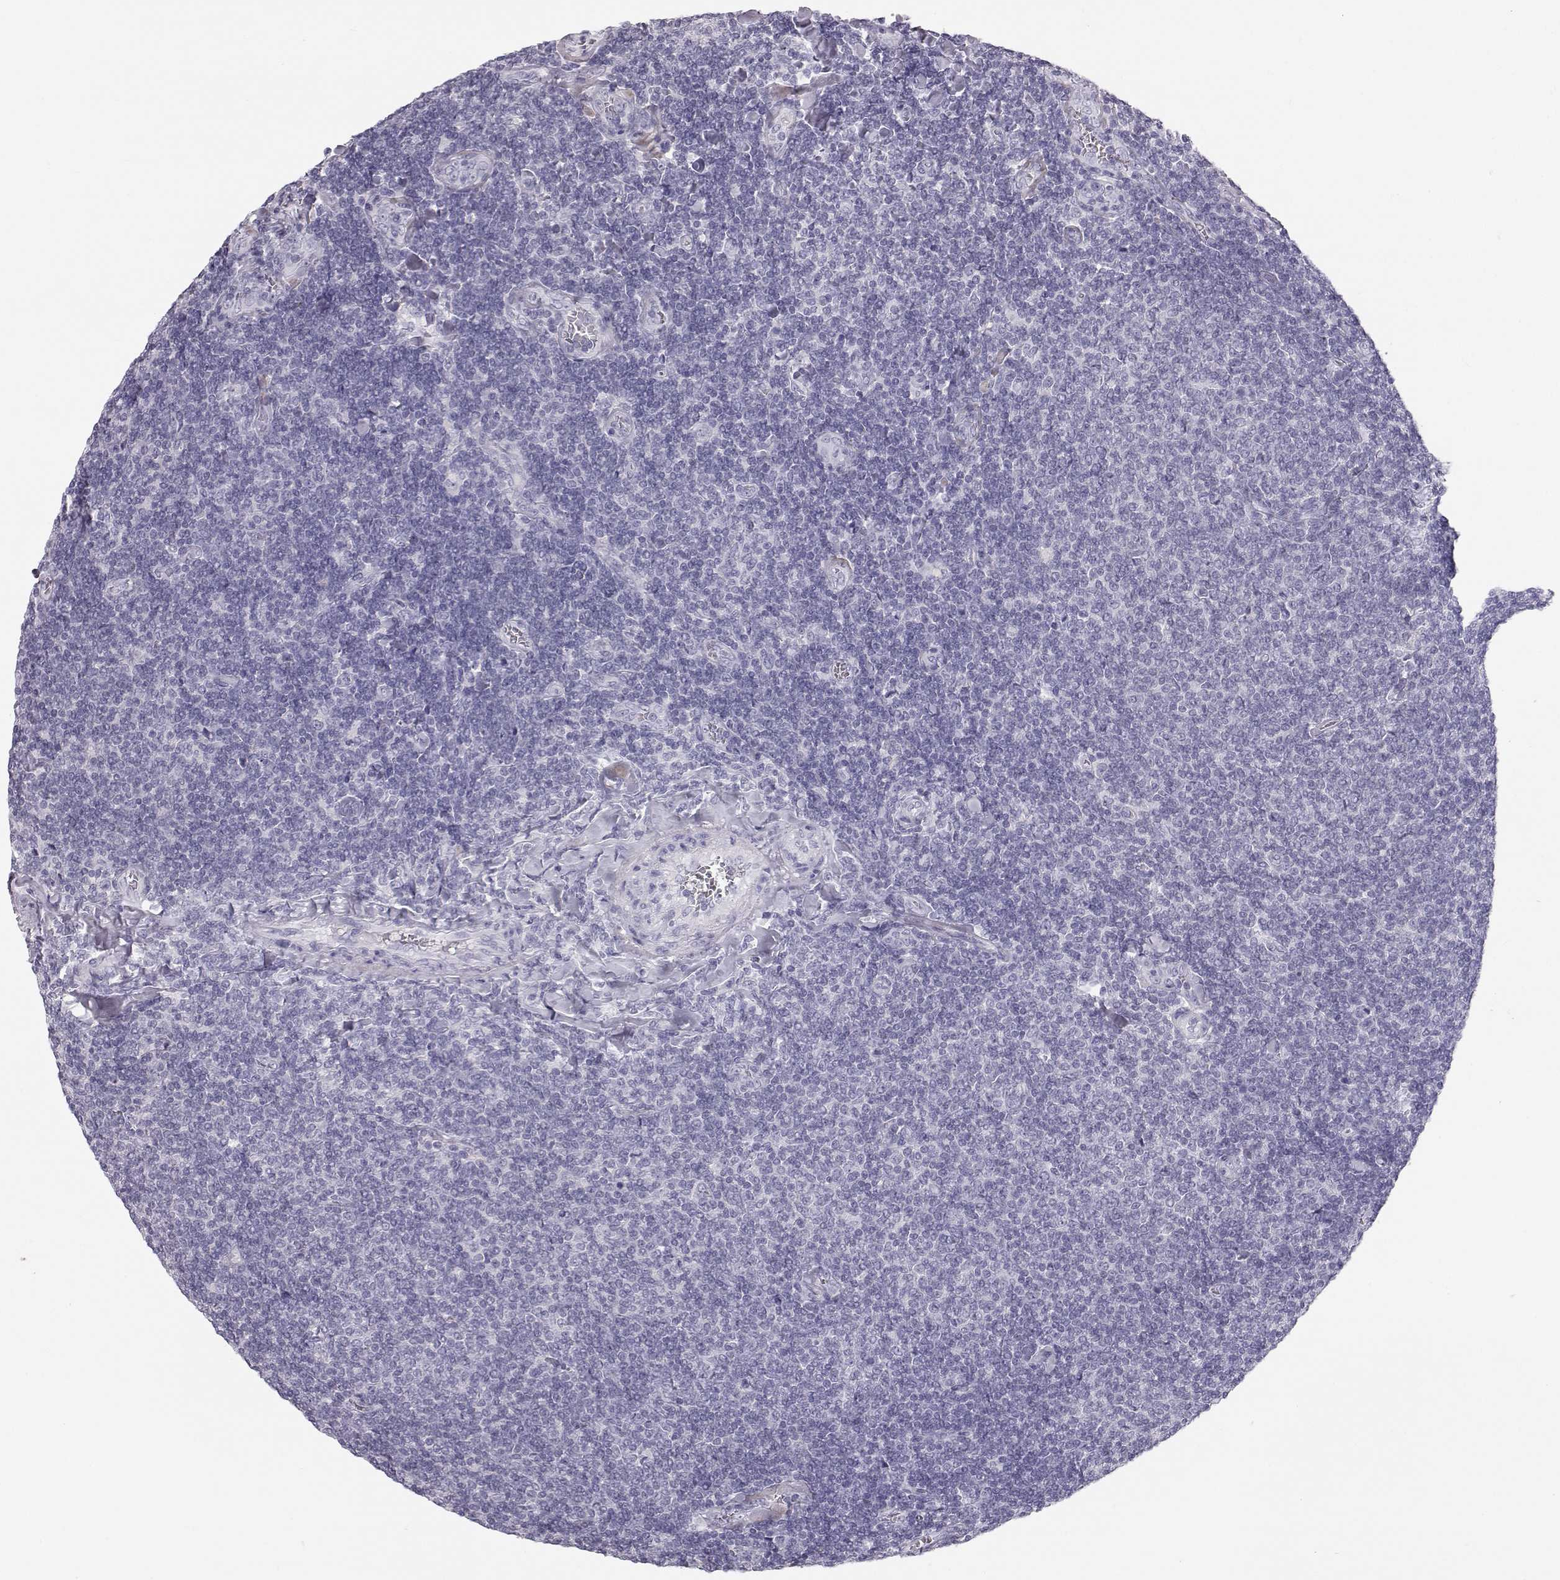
{"staining": {"intensity": "negative", "quantity": "none", "location": "none"}, "tissue": "lymphoma", "cell_type": "Tumor cells", "image_type": "cancer", "snomed": [{"axis": "morphology", "description": "Malignant lymphoma, non-Hodgkin's type, Low grade"}, {"axis": "topography", "description": "Lymph node"}], "caption": "An IHC histopathology image of lymphoma is shown. There is no staining in tumor cells of lymphoma.", "gene": "KRTAP16-1", "patient": {"sex": "male", "age": 52}}